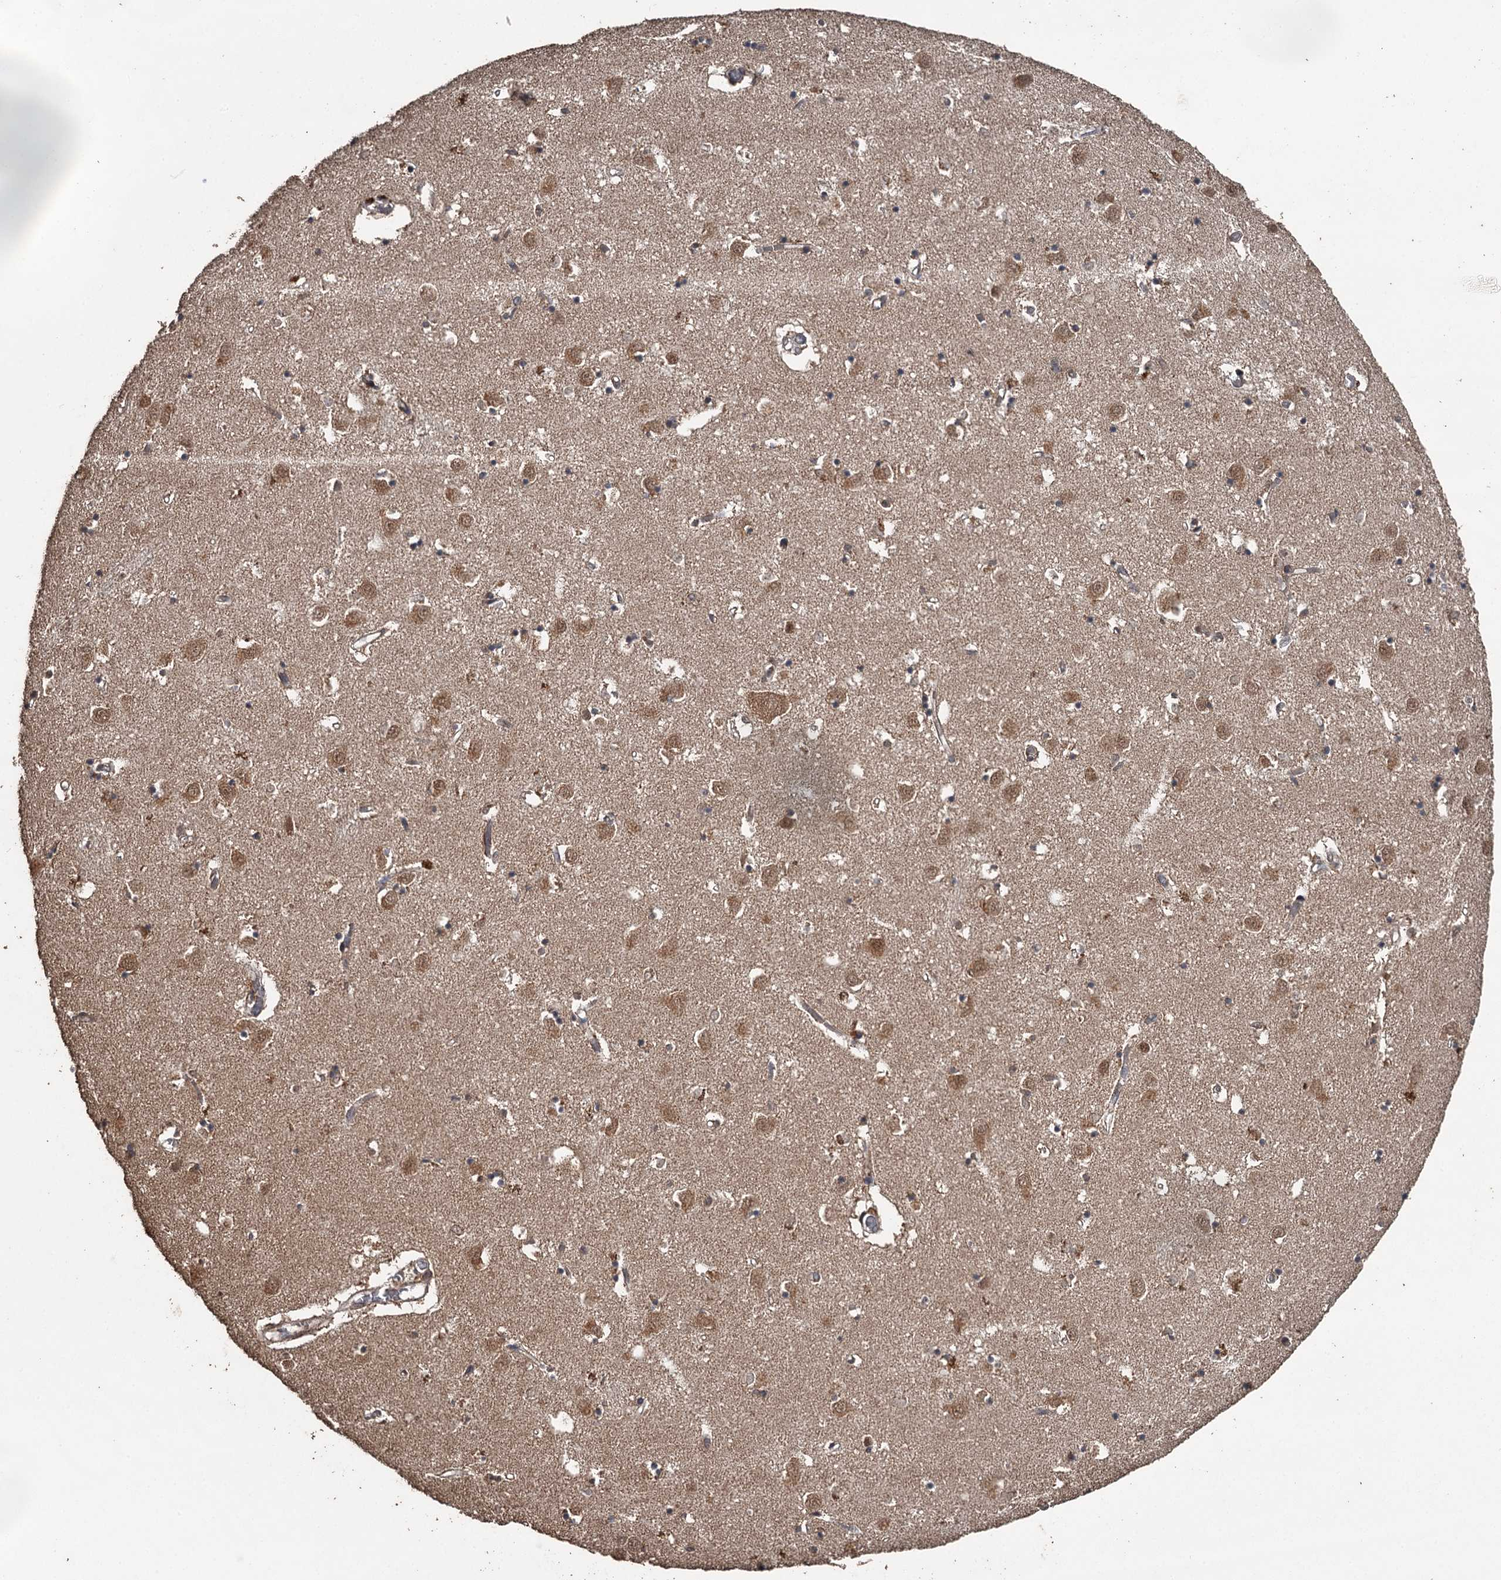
{"staining": {"intensity": "moderate", "quantity": "25%-75%", "location": "cytoplasmic/membranous"}, "tissue": "caudate", "cell_type": "Glial cells", "image_type": "normal", "snomed": [{"axis": "morphology", "description": "Normal tissue, NOS"}, {"axis": "topography", "description": "Lateral ventricle wall"}], "caption": "Moderate cytoplasmic/membranous protein staining is identified in approximately 25%-75% of glial cells in caudate. Immunohistochemistry (ihc) stains the protein of interest in brown and the nuclei are stained blue.", "gene": "WIPI1", "patient": {"sex": "male", "age": 70}}